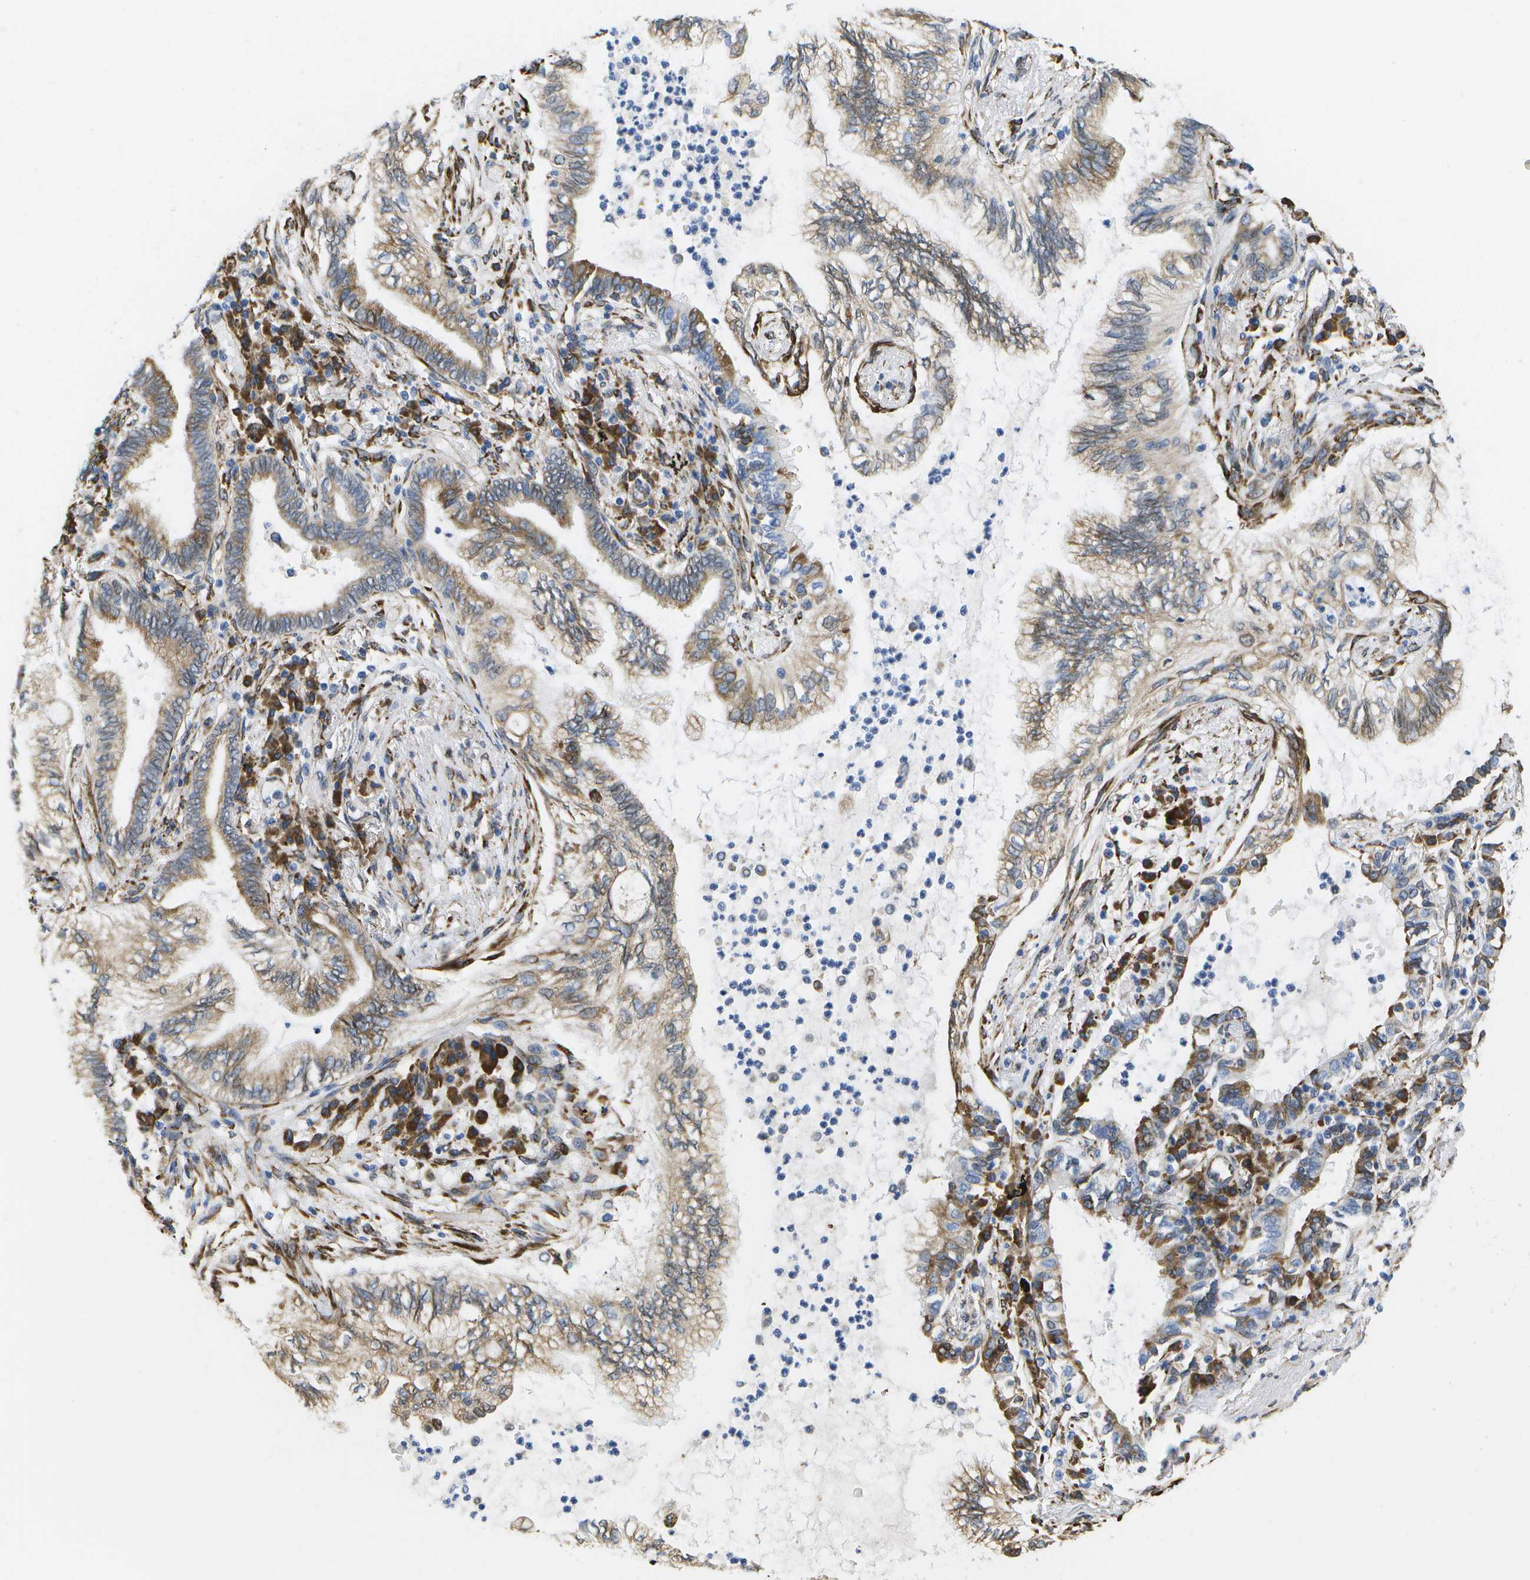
{"staining": {"intensity": "moderate", "quantity": ">75%", "location": "cytoplasmic/membranous"}, "tissue": "lung cancer", "cell_type": "Tumor cells", "image_type": "cancer", "snomed": [{"axis": "morphology", "description": "Normal tissue, NOS"}, {"axis": "morphology", "description": "Adenocarcinoma, NOS"}, {"axis": "topography", "description": "Bronchus"}, {"axis": "topography", "description": "Lung"}], "caption": "Lung adenocarcinoma stained for a protein displays moderate cytoplasmic/membranous positivity in tumor cells.", "gene": "ZDHHC17", "patient": {"sex": "female", "age": 70}}